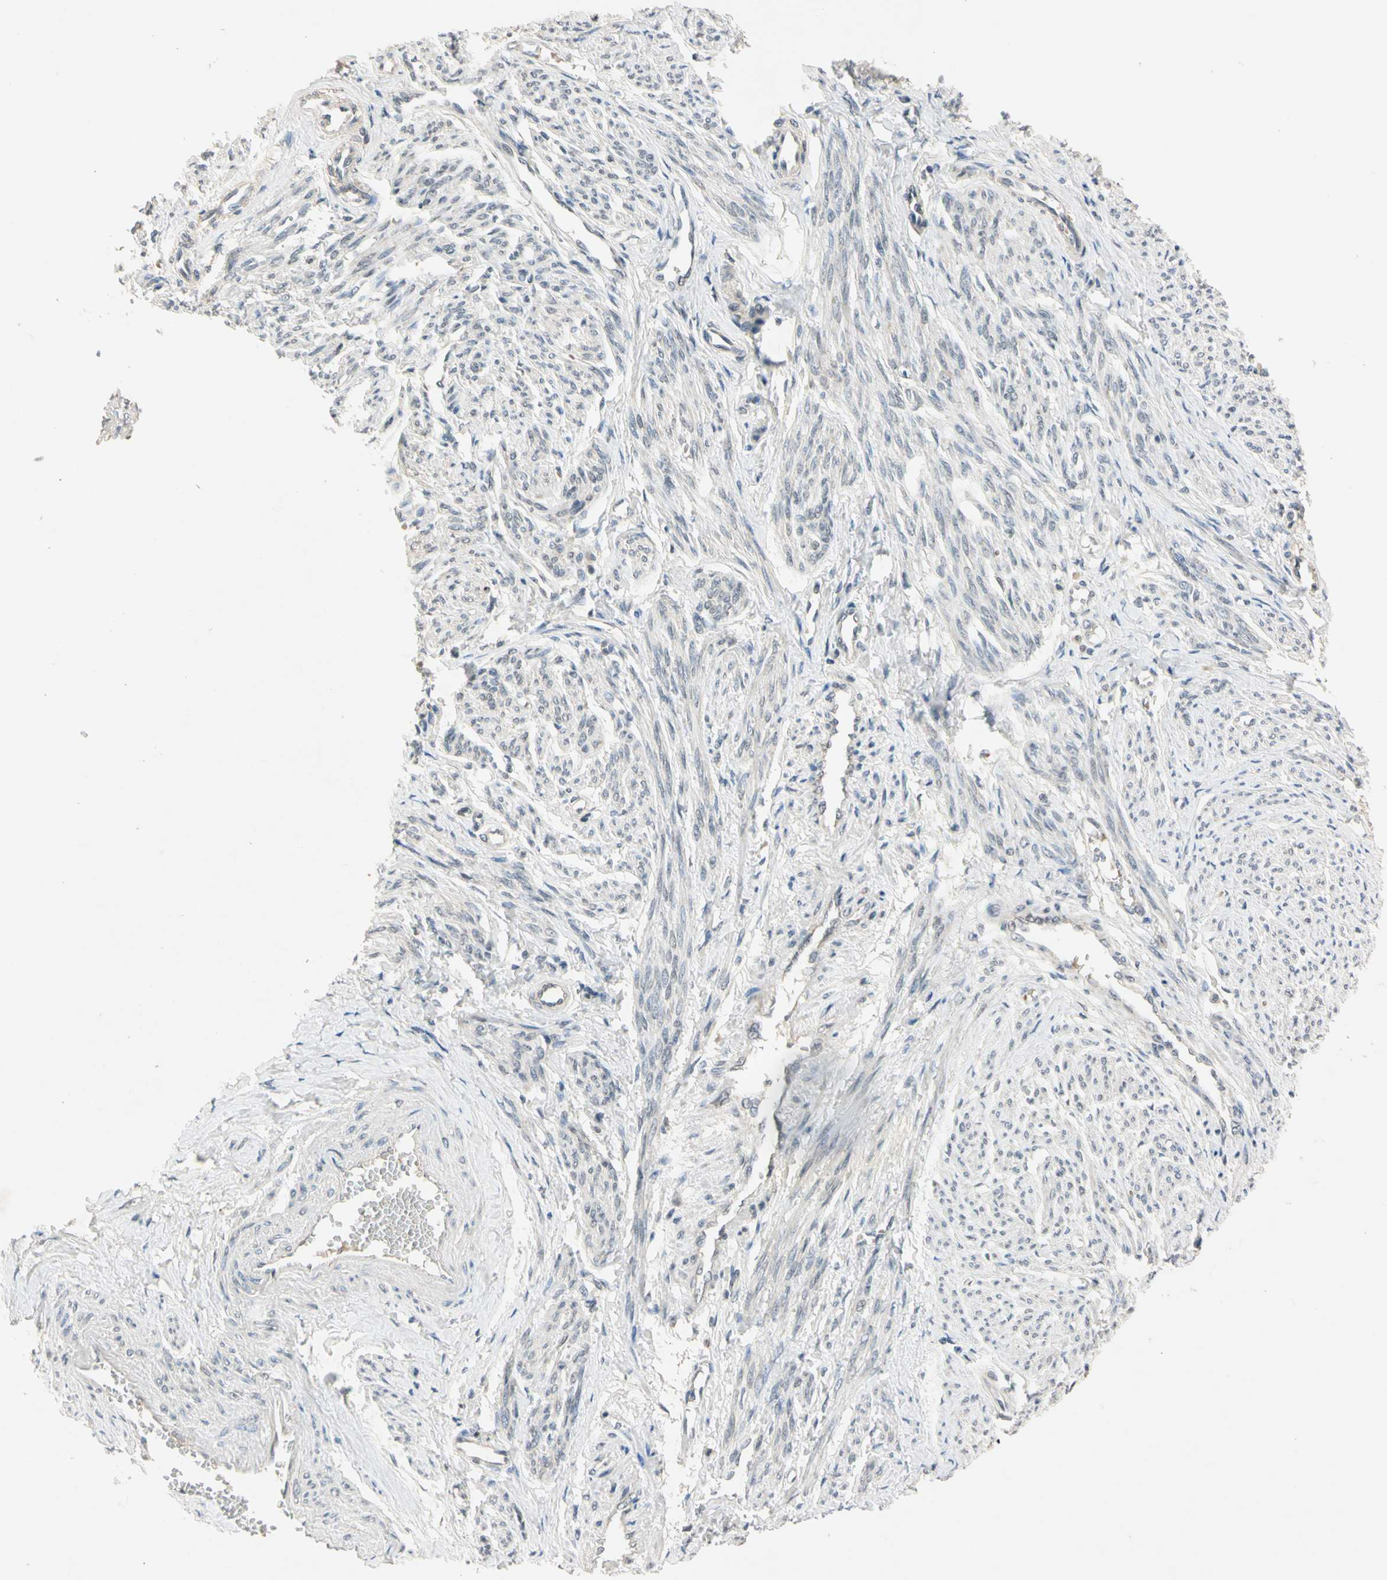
{"staining": {"intensity": "weak", "quantity": ">75%", "location": "cytoplasmic/membranous"}, "tissue": "smooth muscle", "cell_type": "Smooth muscle cells", "image_type": "normal", "snomed": [{"axis": "morphology", "description": "Normal tissue, NOS"}, {"axis": "topography", "description": "Smooth muscle"}], "caption": "IHC of benign human smooth muscle demonstrates low levels of weak cytoplasmic/membranous expression in approximately >75% of smooth muscle cells.", "gene": "RIOX2", "patient": {"sex": "female", "age": 65}}